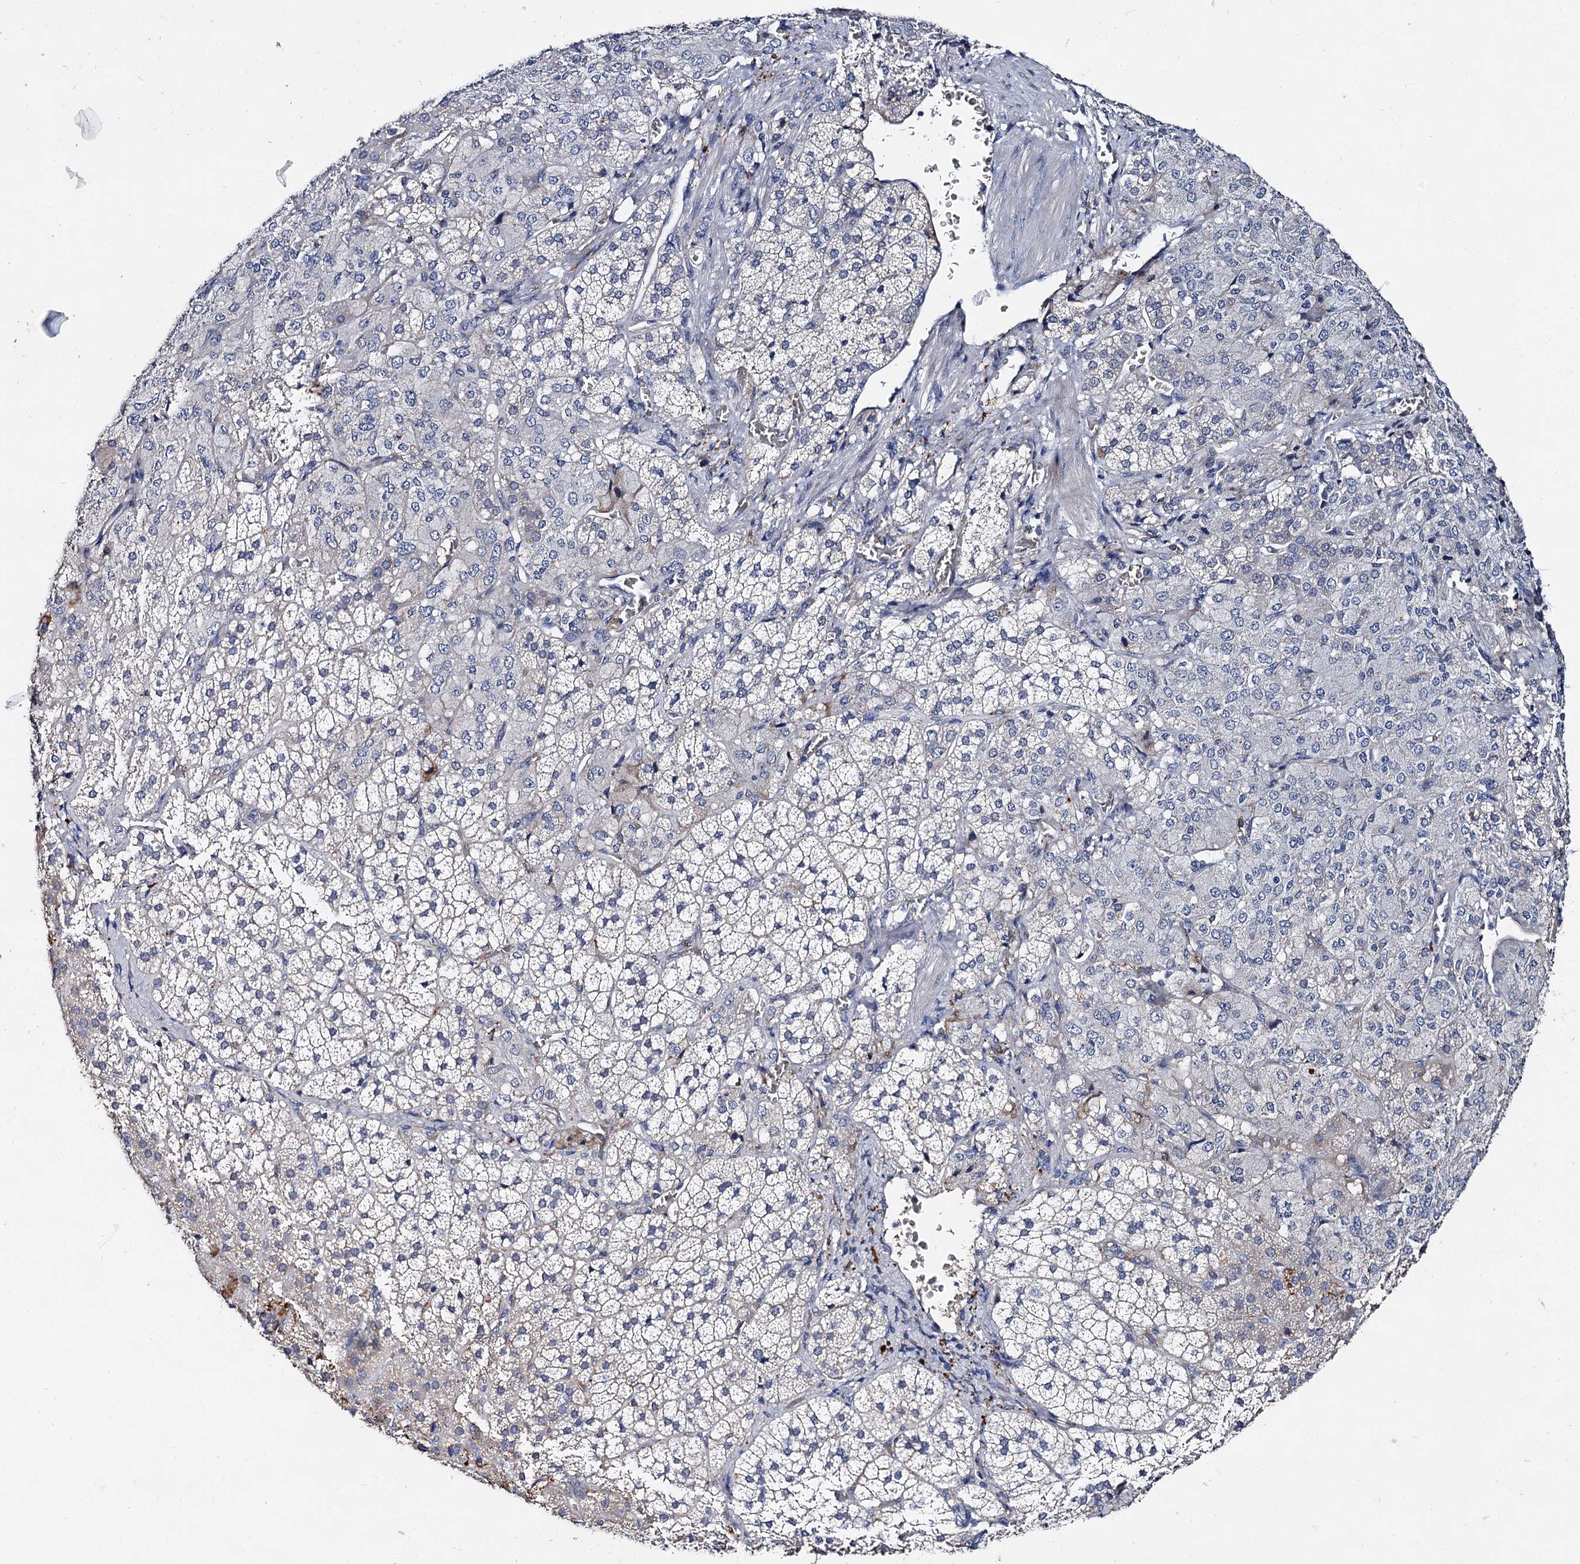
{"staining": {"intensity": "negative", "quantity": "none", "location": "none"}, "tissue": "adrenal gland", "cell_type": "Glandular cells", "image_type": "normal", "snomed": [{"axis": "morphology", "description": "Normal tissue, NOS"}, {"axis": "topography", "description": "Adrenal gland"}], "caption": "This is an IHC image of unremarkable human adrenal gland. There is no expression in glandular cells.", "gene": "HVCN1", "patient": {"sex": "female", "age": 44}}